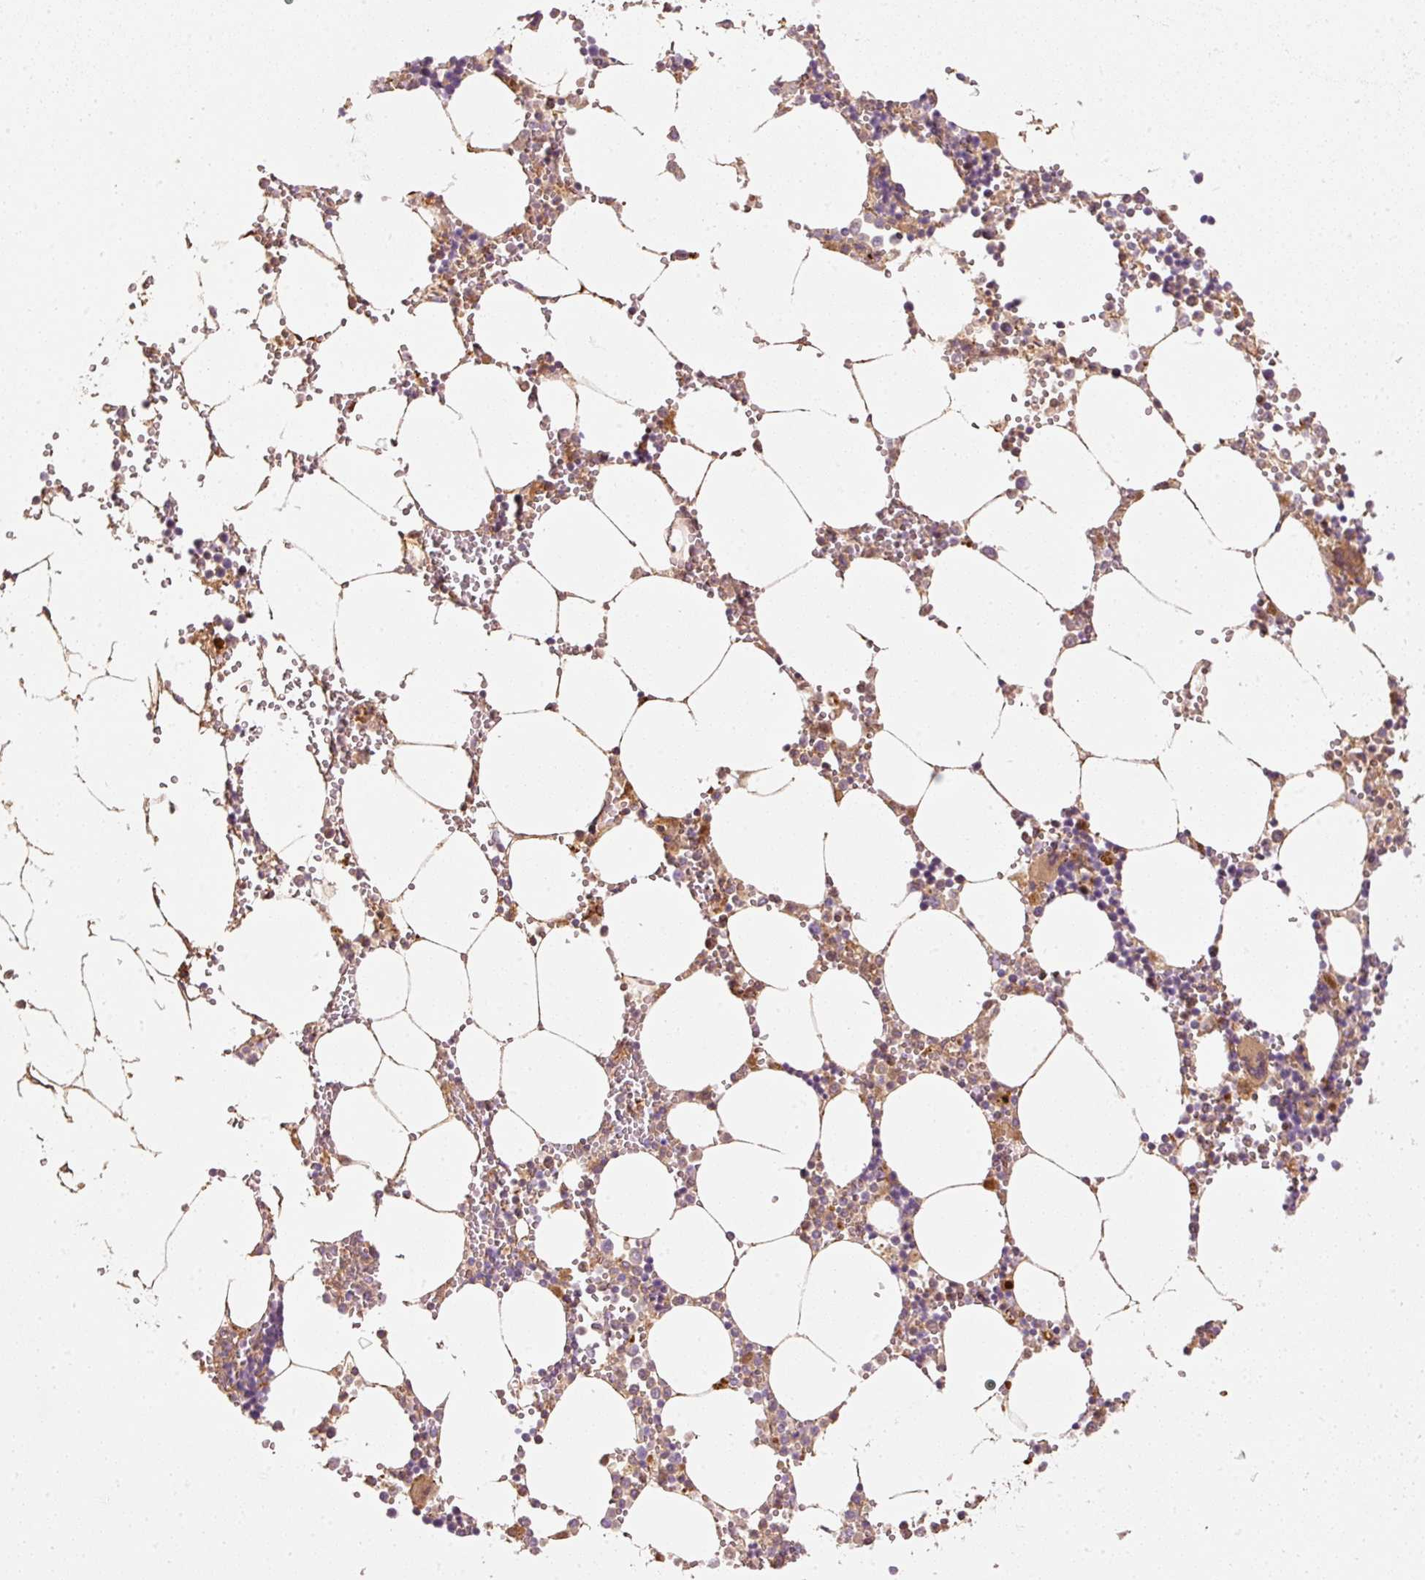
{"staining": {"intensity": "moderate", "quantity": "25%-75%", "location": "cytoplasmic/membranous"}, "tissue": "bone marrow", "cell_type": "Hematopoietic cells", "image_type": "normal", "snomed": [{"axis": "morphology", "description": "Normal tissue, NOS"}, {"axis": "topography", "description": "Bone marrow"}], "caption": "Human bone marrow stained with a brown dye exhibits moderate cytoplasmic/membranous positive staining in about 25%-75% of hematopoietic cells.", "gene": "SERPING1", "patient": {"sex": "male", "age": 54}}